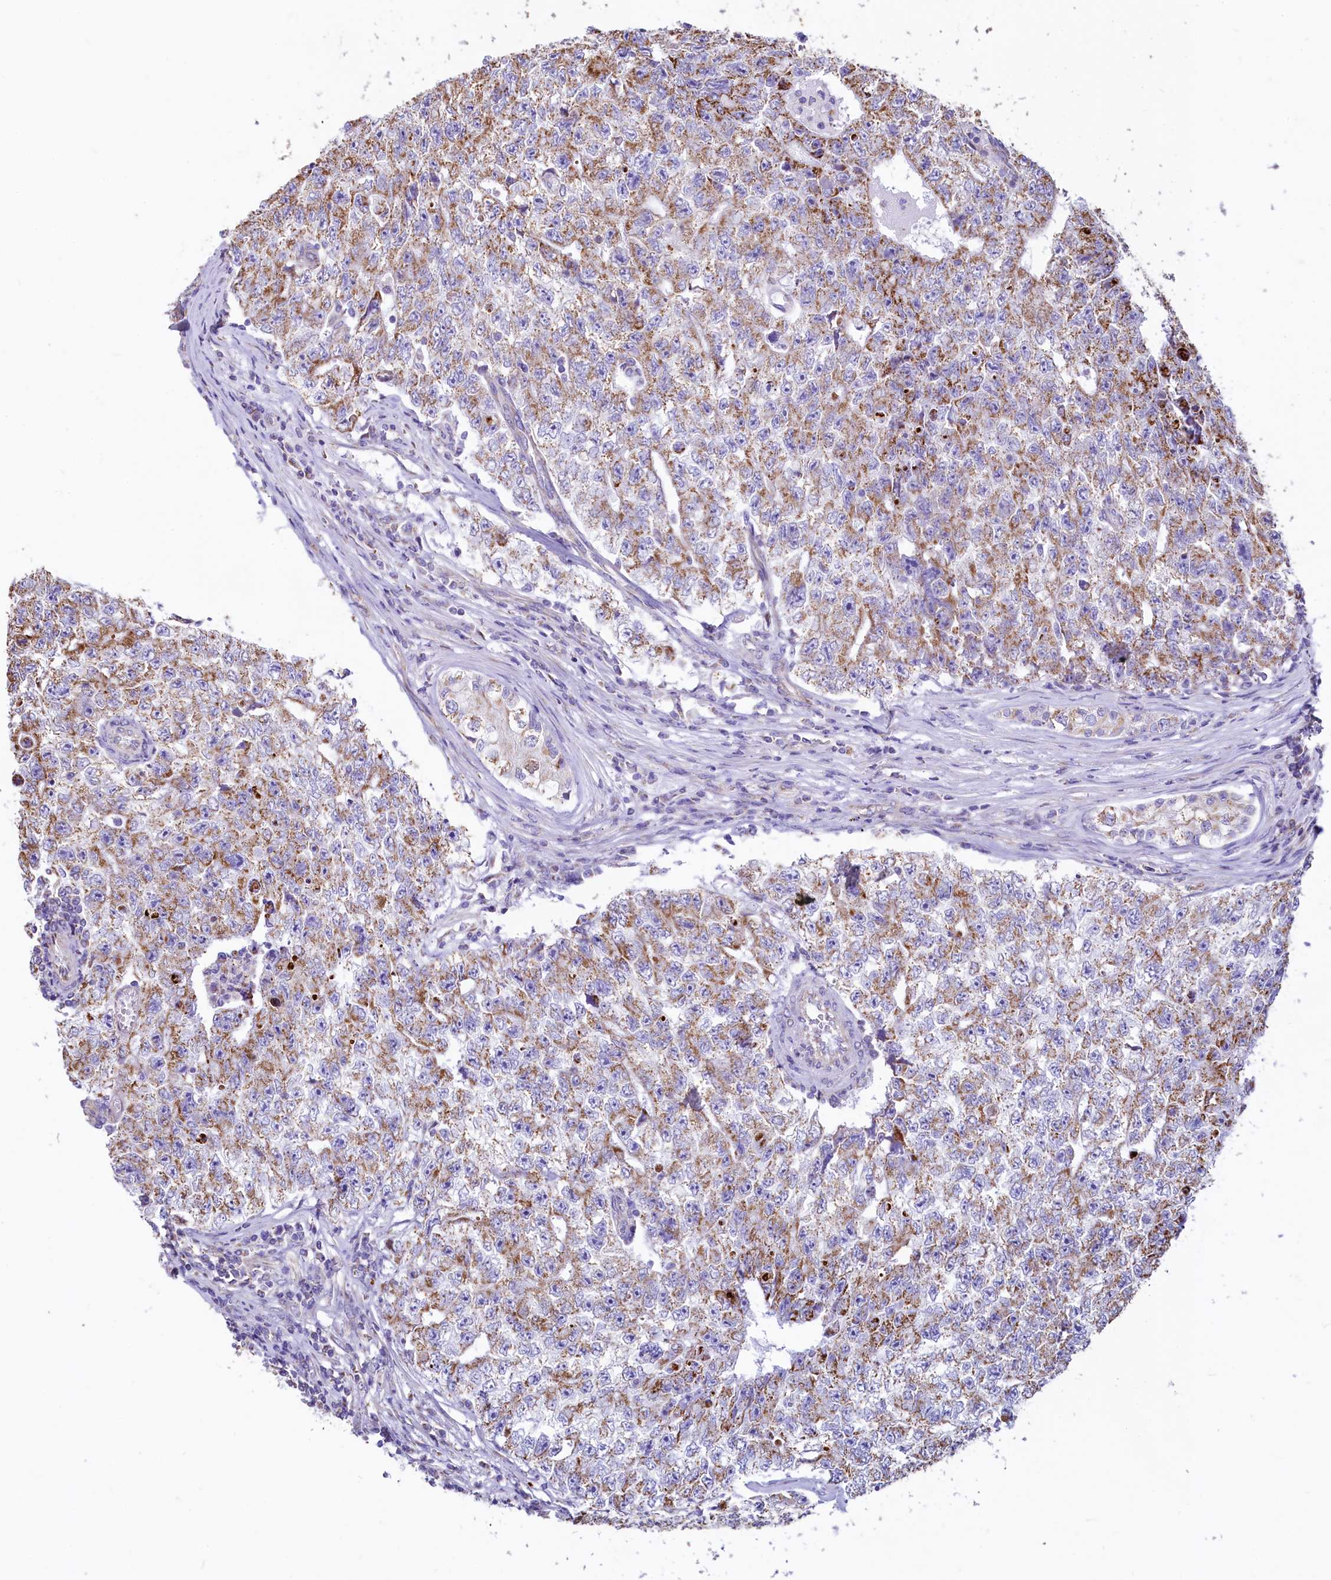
{"staining": {"intensity": "moderate", "quantity": ">75%", "location": "cytoplasmic/membranous"}, "tissue": "testis cancer", "cell_type": "Tumor cells", "image_type": "cancer", "snomed": [{"axis": "morphology", "description": "Carcinoma, Embryonal, NOS"}, {"axis": "topography", "description": "Testis"}], "caption": "Testis cancer (embryonal carcinoma) stained for a protein (brown) exhibits moderate cytoplasmic/membranous positive positivity in about >75% of tumor cells.", "gene": "VWCE", "patient": {"sex": "male", "age": 17}}